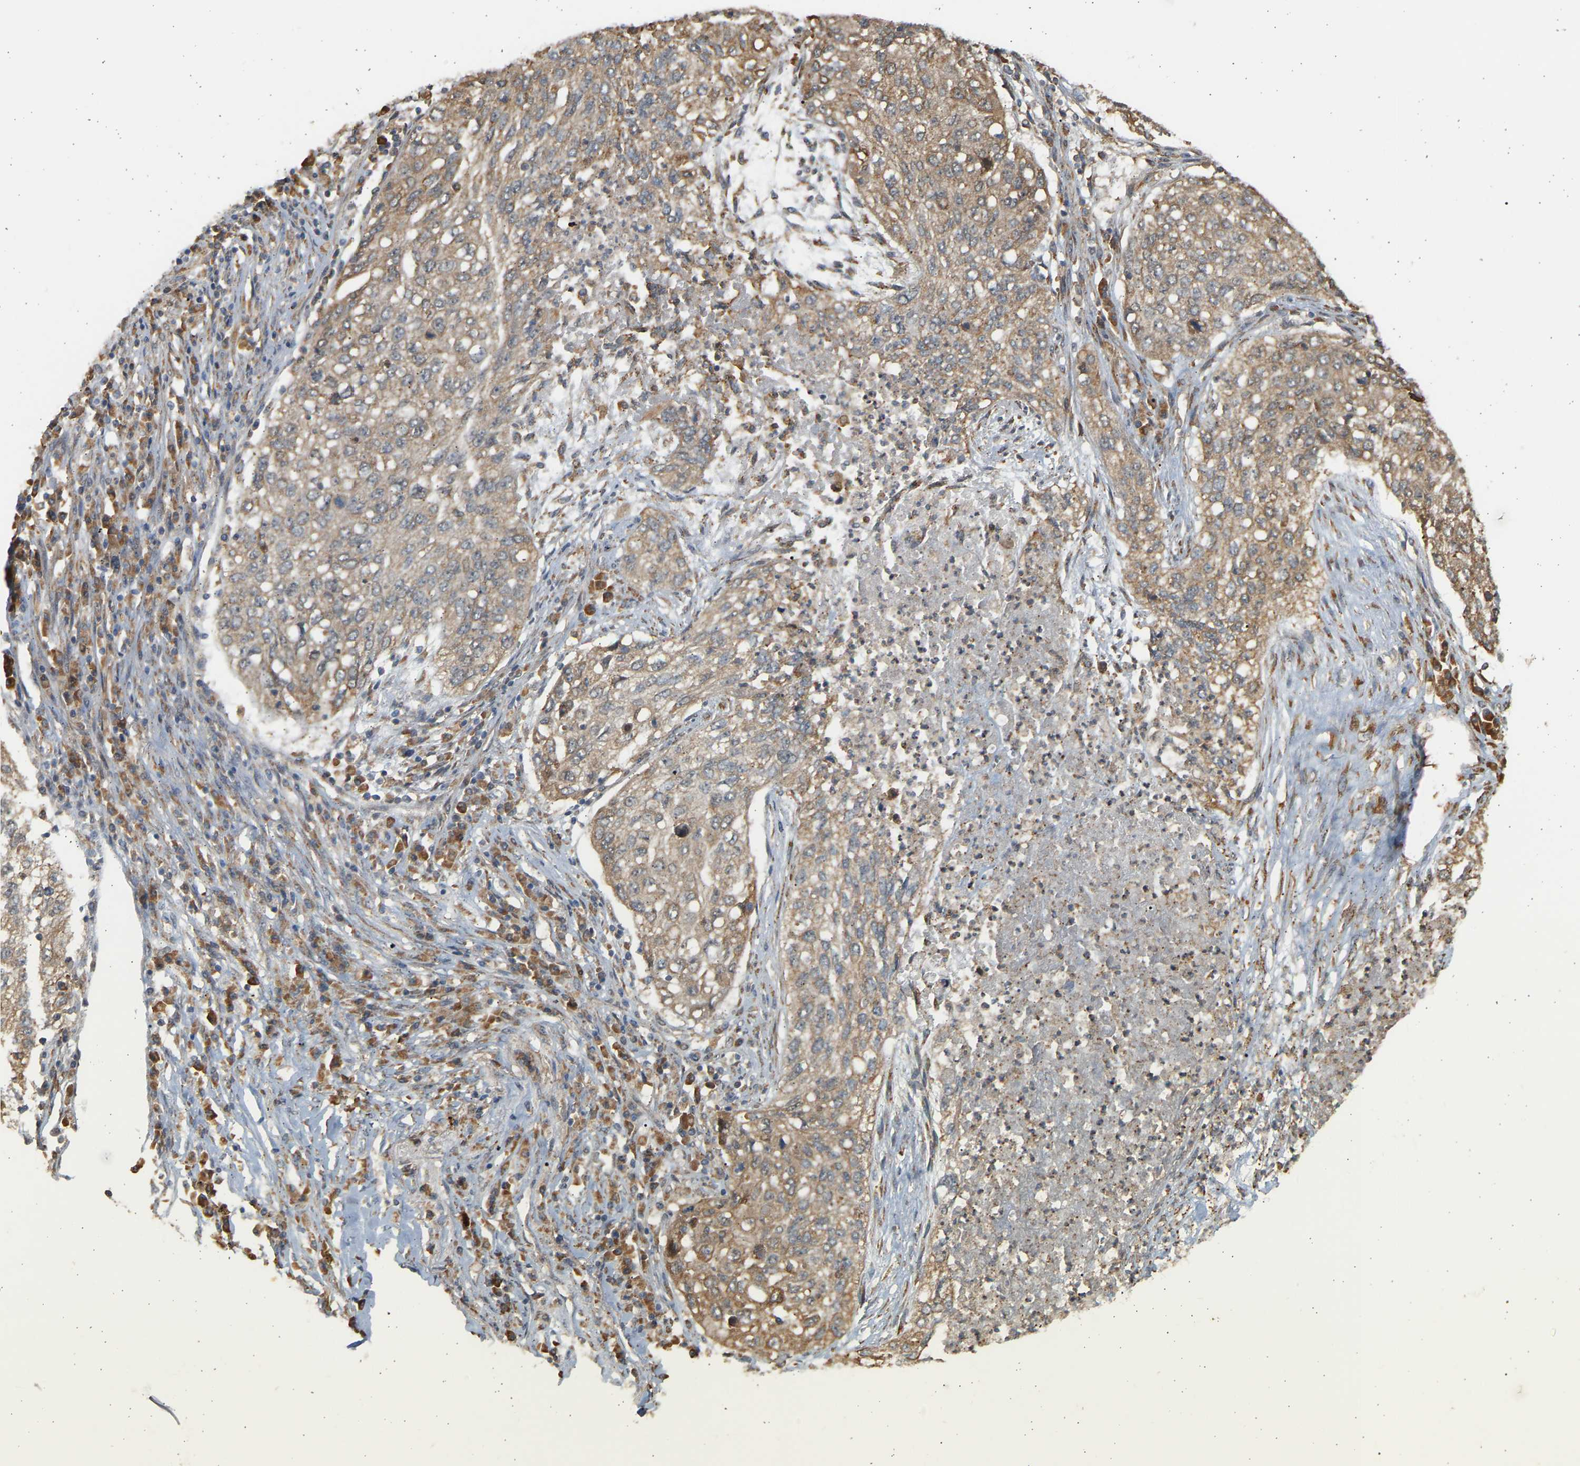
{"staining": {"intensity": "weak", "quantity": ">75%", "location": "cytoplasmic/membranous"}, "tissue": "lung cancer", "cell_type": "Tumor cells", "image_type": "cancer", "snomed": [{"axis": "morphology", "description": "Squamous cell carcinoma, NOS"}, {"axis": "topography", "description": "Lung"}], "caption": "Lung cancer (squamous cell carcinoma) stained with a protein marker displays weak staining in tumor cells.", "gene": "B4GALT6", "patient": {"sex": "female", "age": 63}}